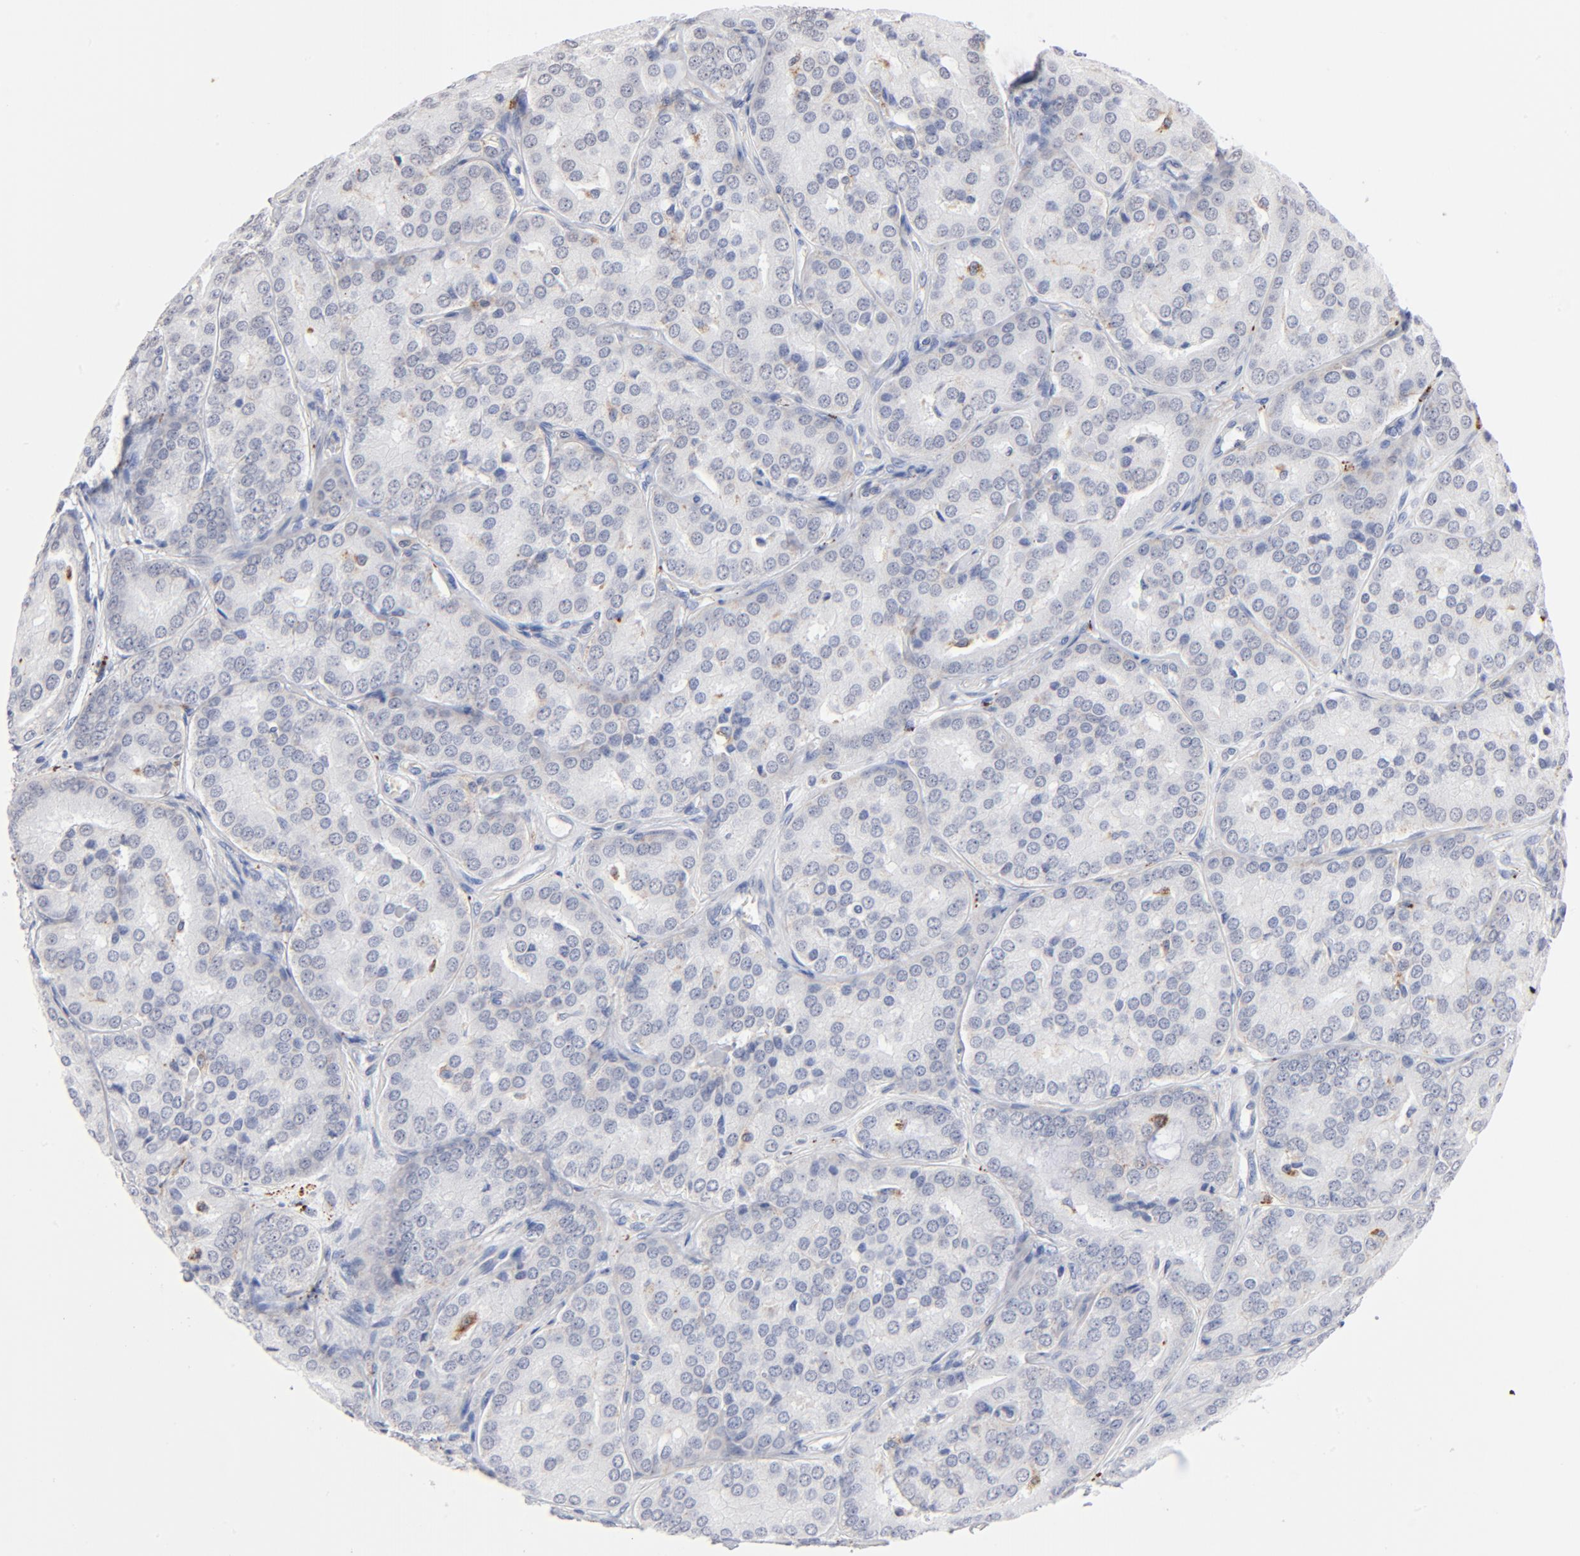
{"staining": {"intensity": "negative", "quantity": "none", "location": "none"}, "tissue": "prostate cancer", "cell_type": "Tumor cells", "image_type": "cancer", "snomed": [{"axis": "morphology", "description": "Adenocarcinoma, High grade"}, {"axis": "topography", "description": "Prostate"}], "caption": "The micrograph exhibits no significant staining in tumor cells of prostate cancer. (DAB IHC, high magnification).", "gene": "LTBP2", "patient": {"sex": "male", "age": 64}}